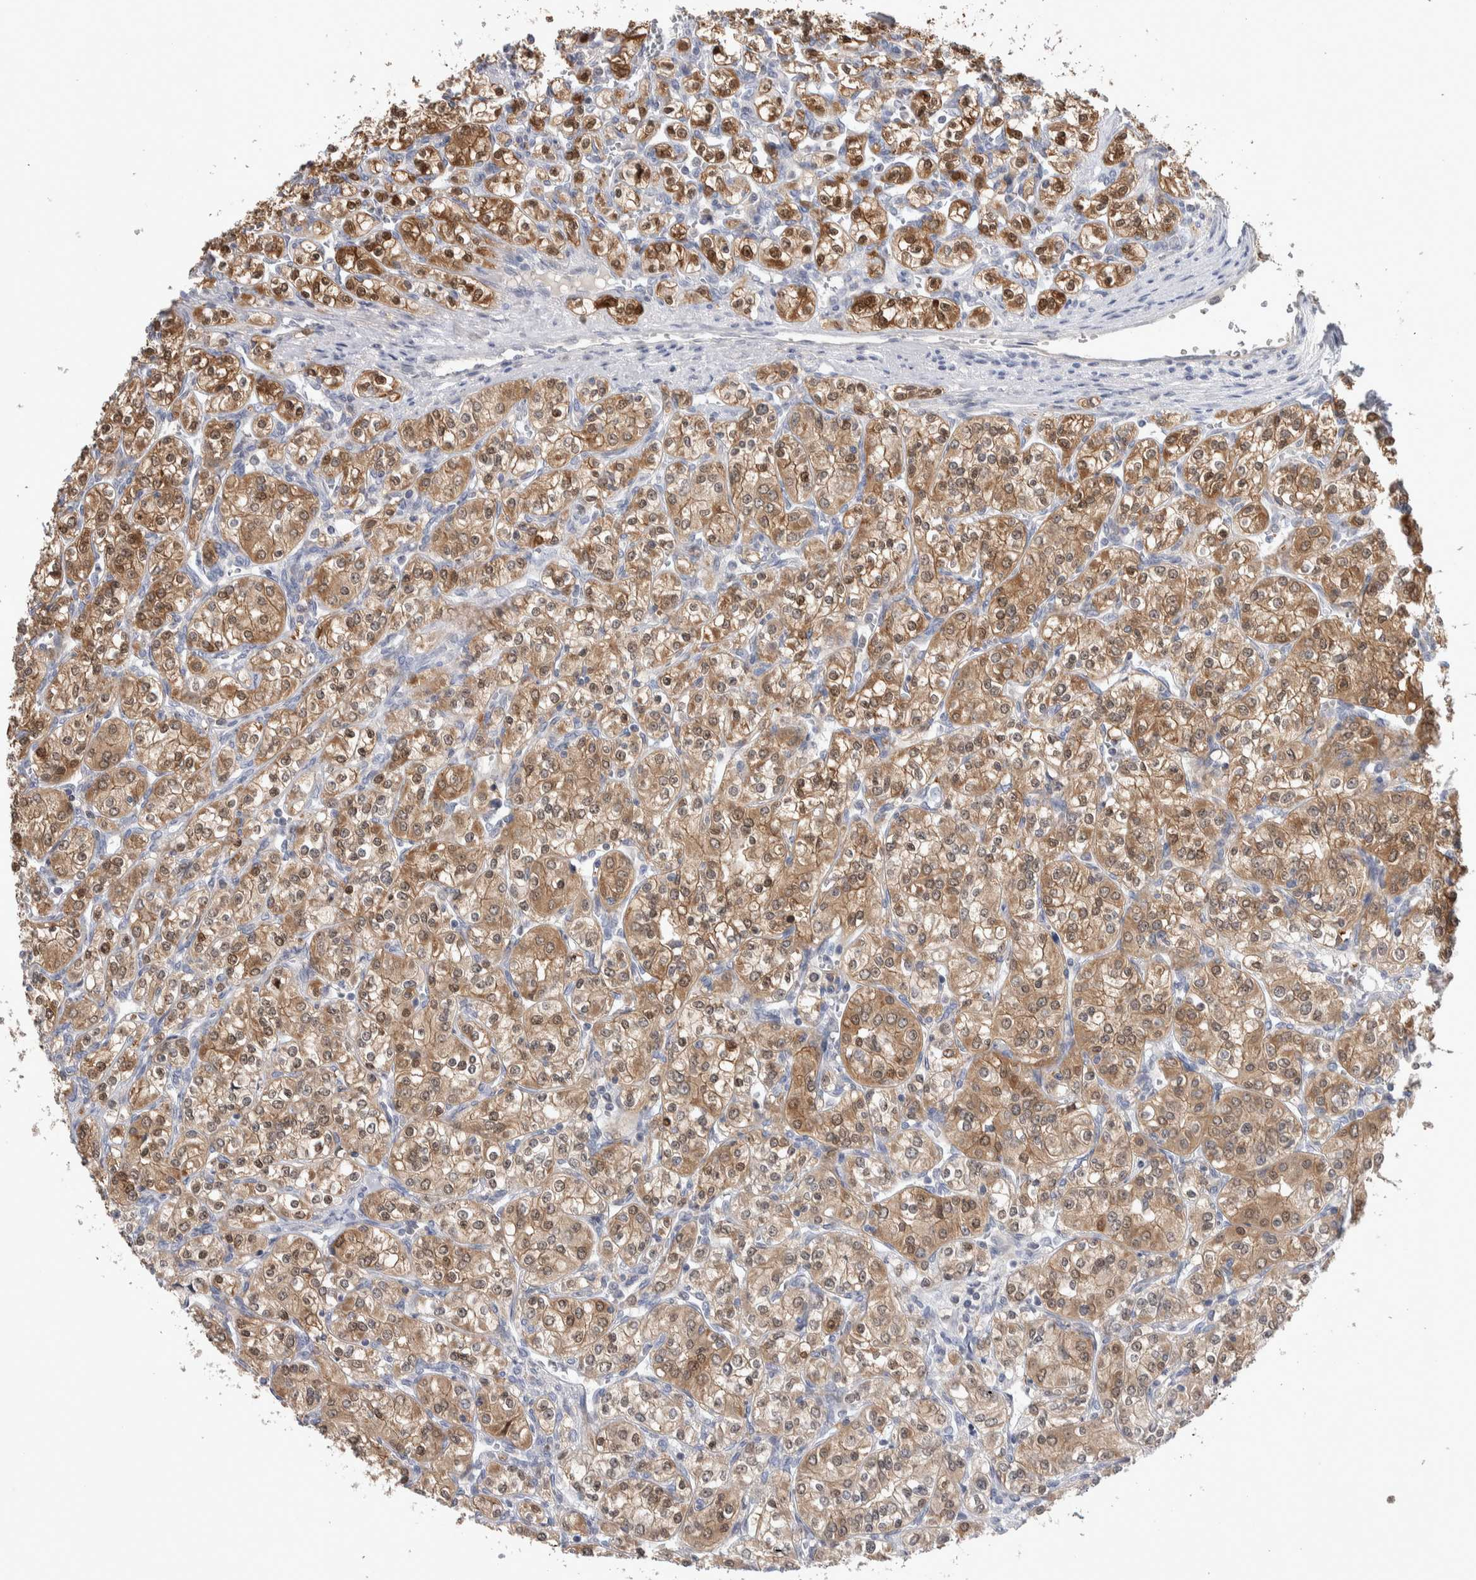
{"staining": {"intensity": "moderate", "quantity": ">75%", "location": "cytoplasmic/membranous,nuclear"}, "tissue": "renal cancer", "cell_type": "Tumor cells", "image_type": "cancer", "snomed": [{"axis": "morphology", "description": "Adenocarcinoma, NOS"}, {"axis": "topography", "description": "Kidney"}], "caption": "Immunohistochemistry (IHC) micrograph of adenocarcinoma (renal) stained for a protein (brown), which displays medium levels of moderate cytoplasmic/membranous and nuclear expression in about >75% of tumor cells.", "gene": "HTATIP2", "patient": {"sex": "male", "age": 77}}